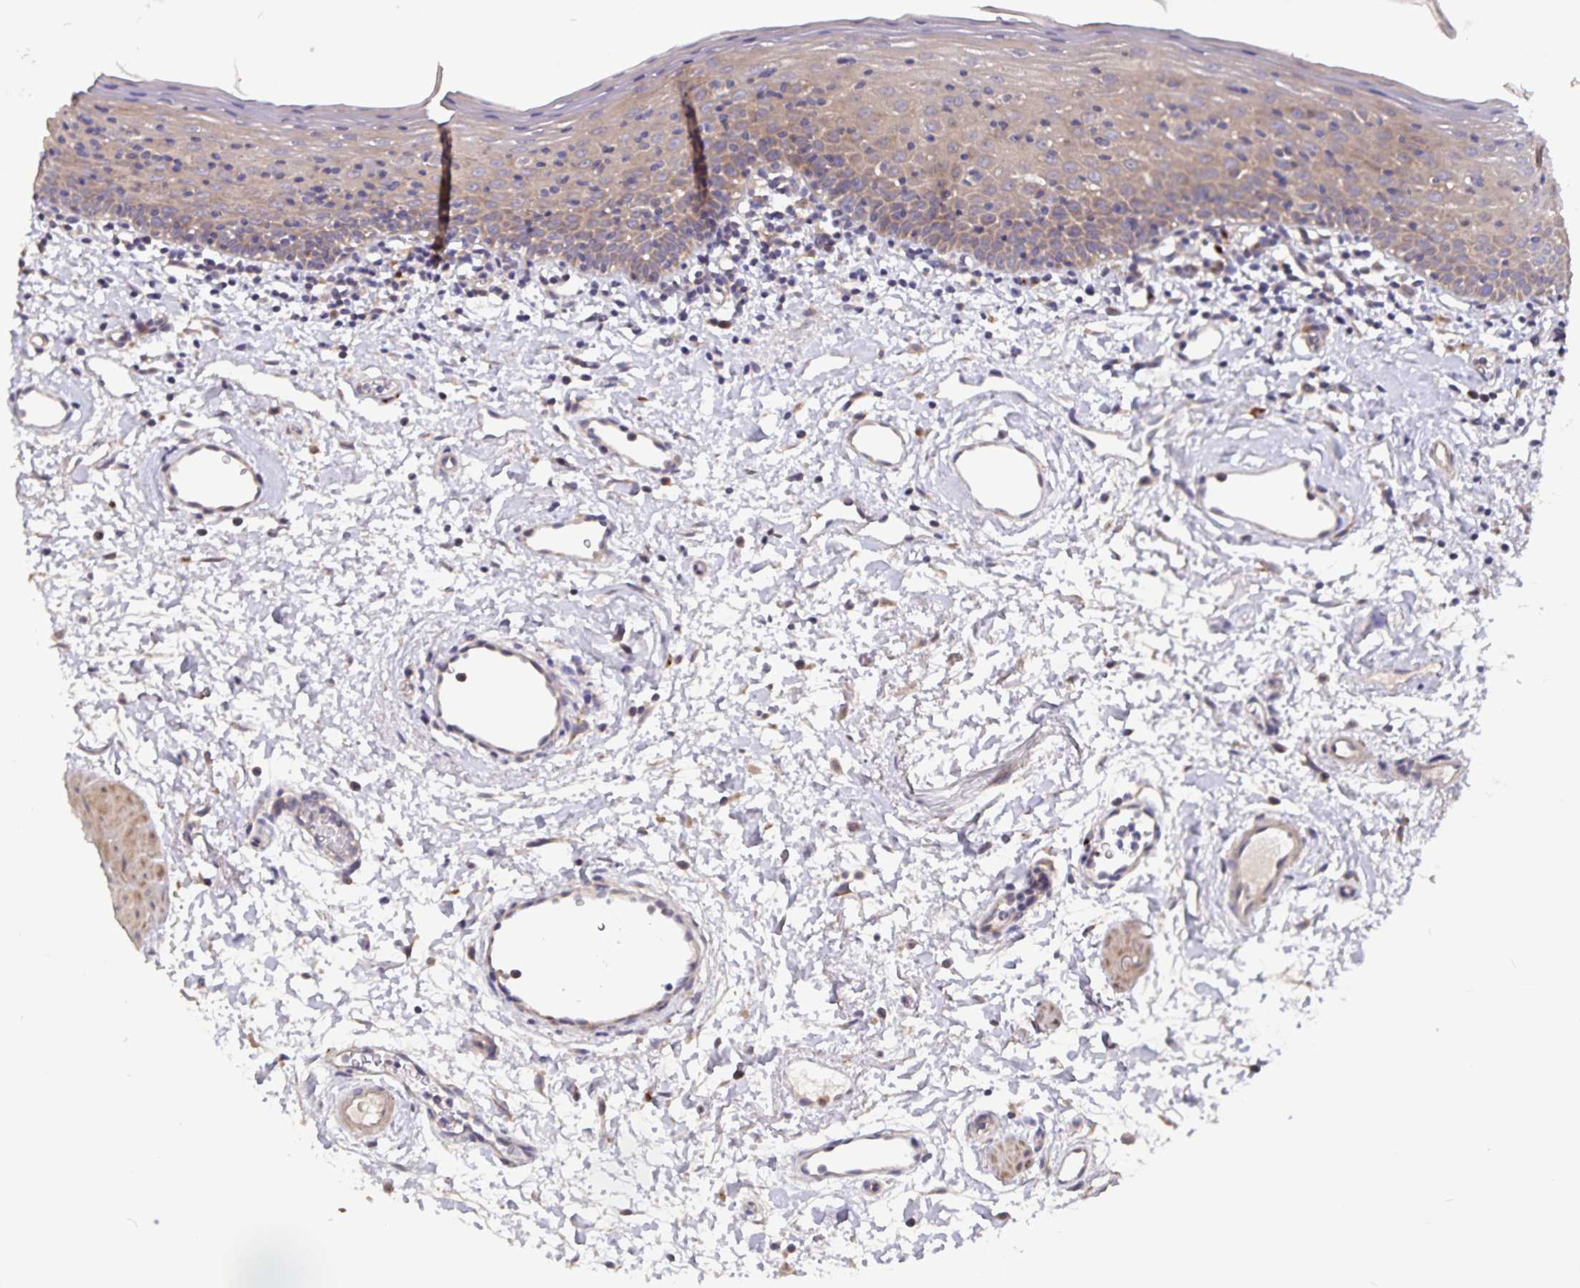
{"staining": {"intensity": "weak", "quantity": "25%-75%", "location": "cytoplasmic/membranous"}, "tissue": "oral mucosa", "cell_type": "Squamous epithelial cells", "image_type": "normal", "snomed": [{"axis": "morphology", "description": "Normal tissue, NOS"}, {"axis": "topography", "description": "Oral tissue"}], "caption": "This is a photomicrograph of IHC staining of unremarkable oral mucosa, which shows weak staining in the cytoplasmic/membranous of squamous epithelial cells.", "gene": "FBXL16", "patient": {"sex": "male", "age": 66}}